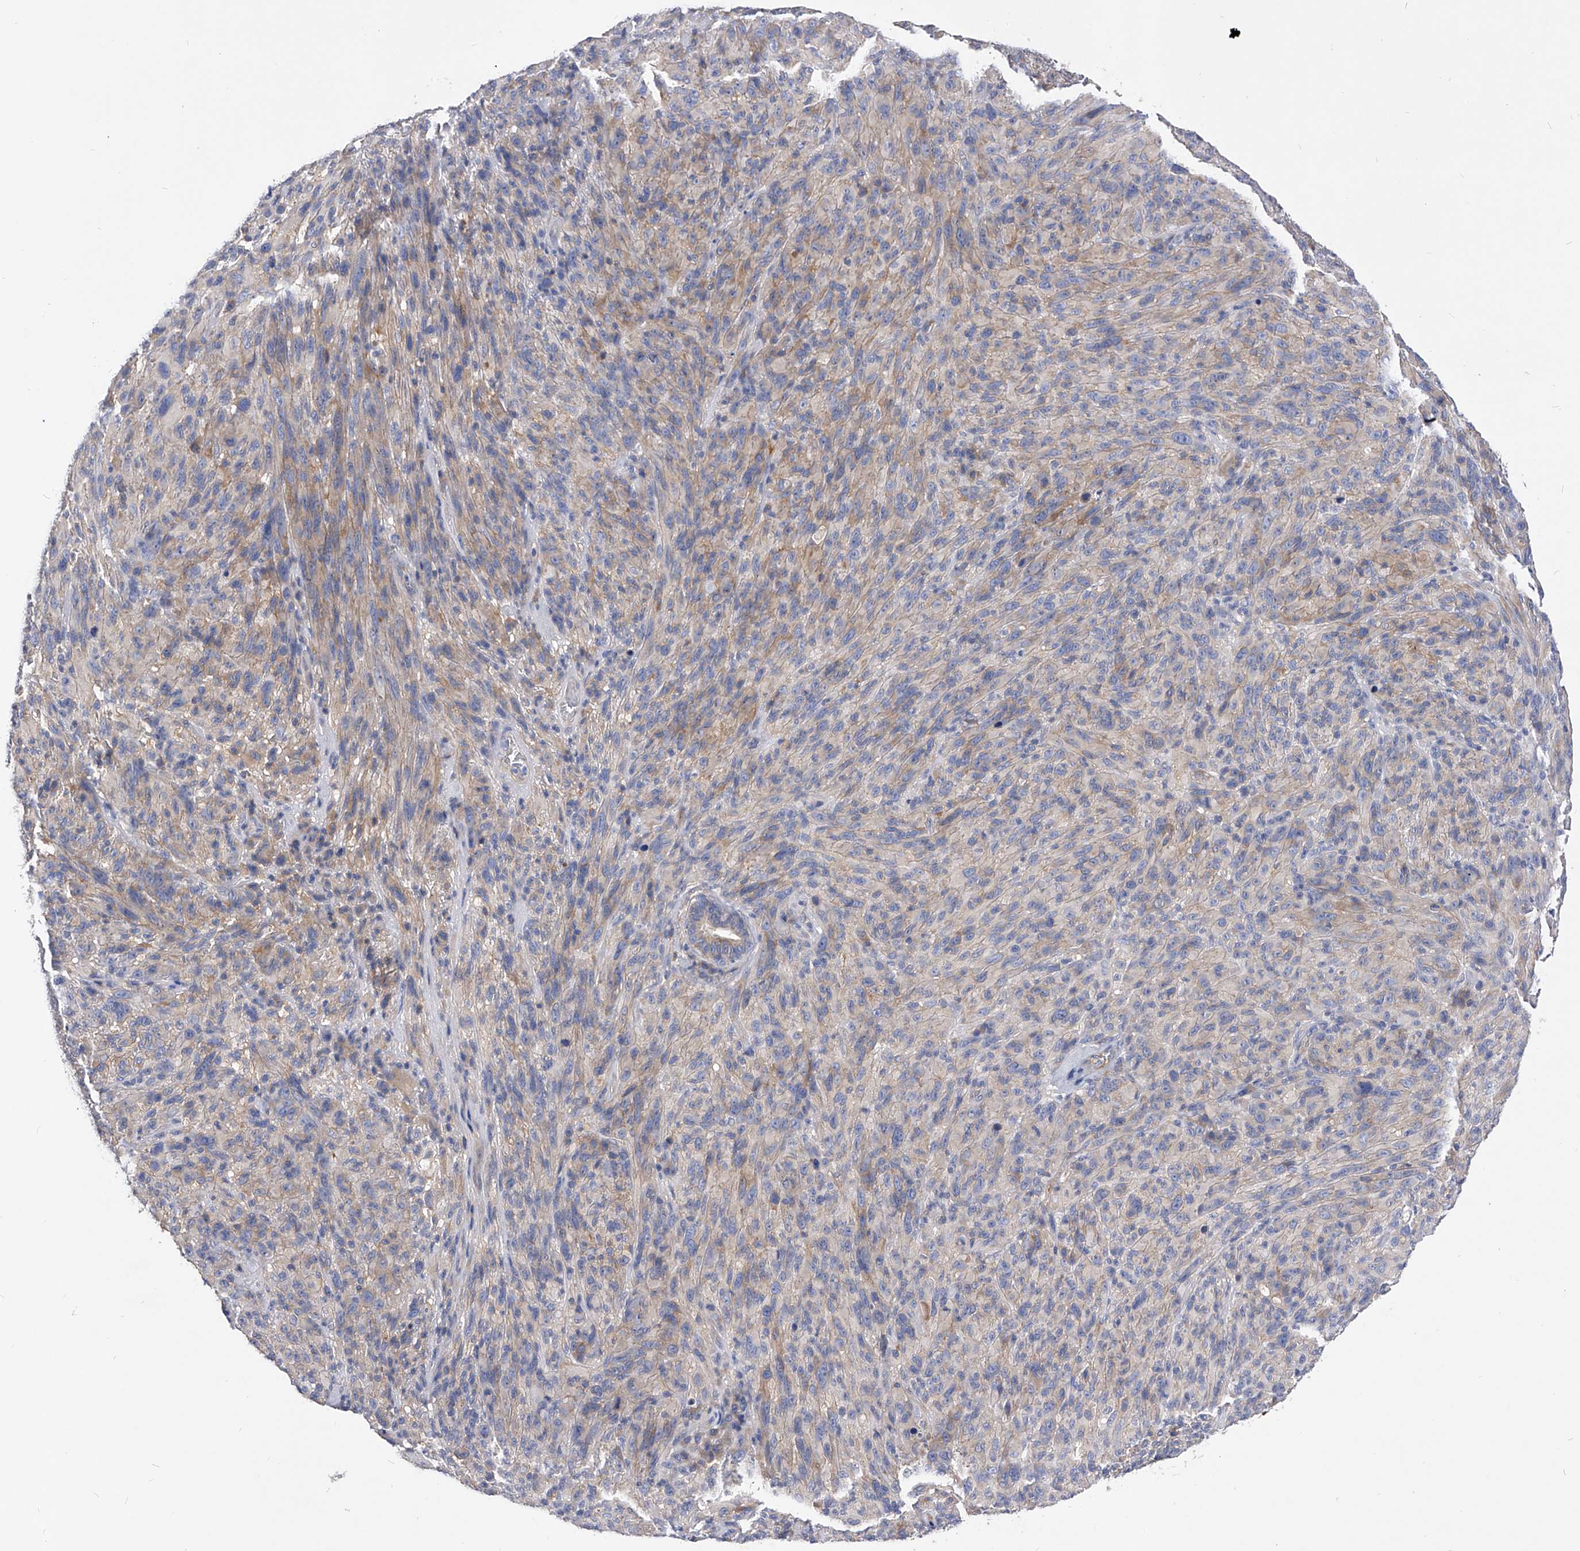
{"staining": {"intensity": "negative", "quantity": "none", "location": "none"}, "tissue": "melanoma", "cell_type": "Tumor cells", "image_type": "cancer", "snomed": [{"axis": "morphology", "description": "Malignant melanoma, NOS"}, {"axis": "topography", "description": "Skin of head"}], "caption": "Protein analysis of malignant melanoma exhibits no significant positivity in tumor cells. Nuclei are stained in blue.", "gene": "PPP5C", "patient": {"sex": "male", "age": 96}}